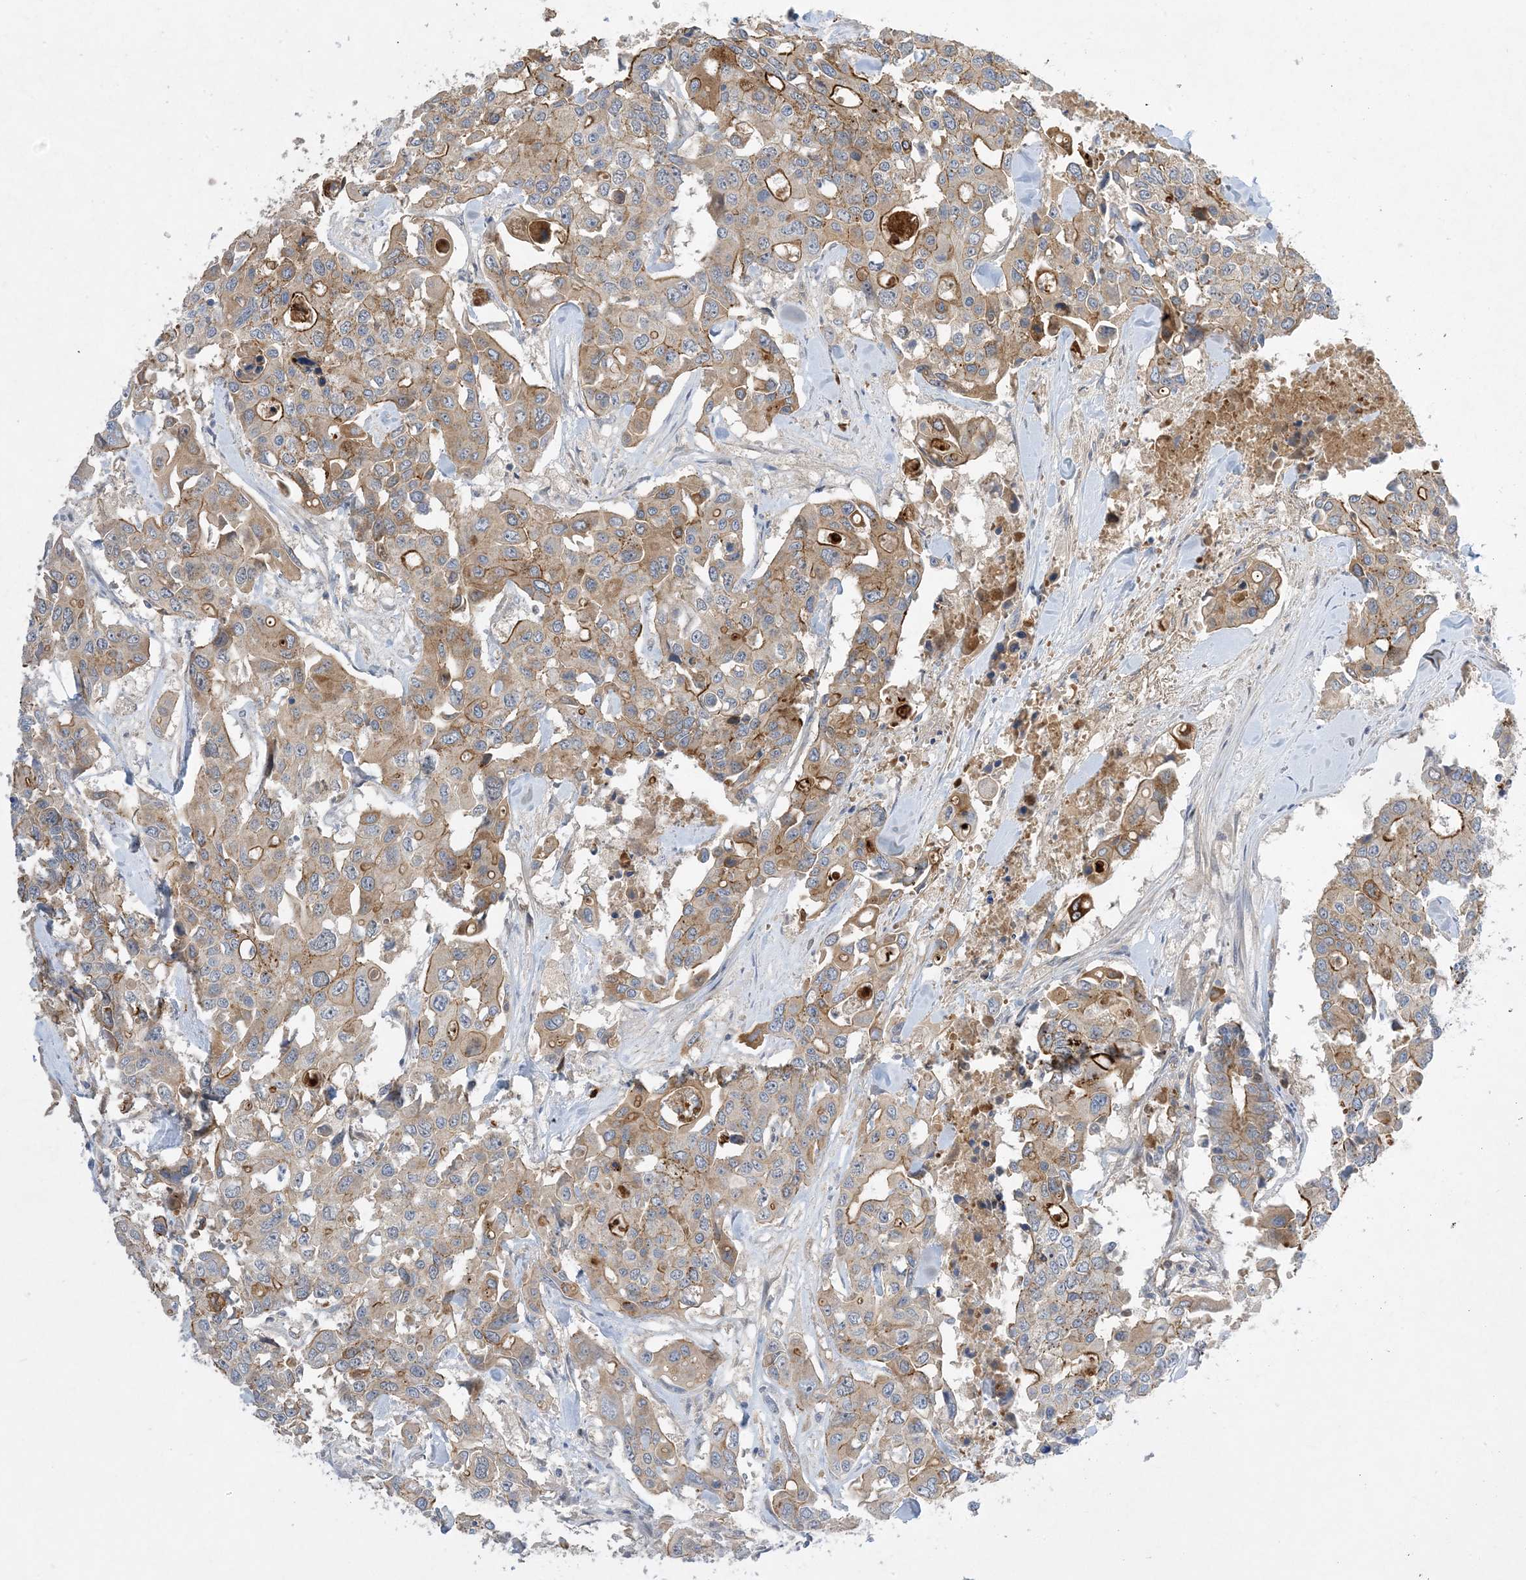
{"staining": {"intensity": "moderate", "quantity": ">75%", "location": "cytoplasmic/membranous"}, "tissue": "colorectal cancer", "cell_type": "Tumor cells", "image_type": "cancer", "snomed": [{"axis": "morphology", "description": "Adenocarcinoma, NOS"}, {"axis": "topography", "description": "Colon"}], "caption": "Protein positivity by immunohistochemistry (IHC) exhibits moderate cytoplasmic/membranous expression in approximately >75% of tumor cells in colorectal adenocarcinoma.", "gene": "AOC1", "patient": {"sex": "male", "age": 77}}